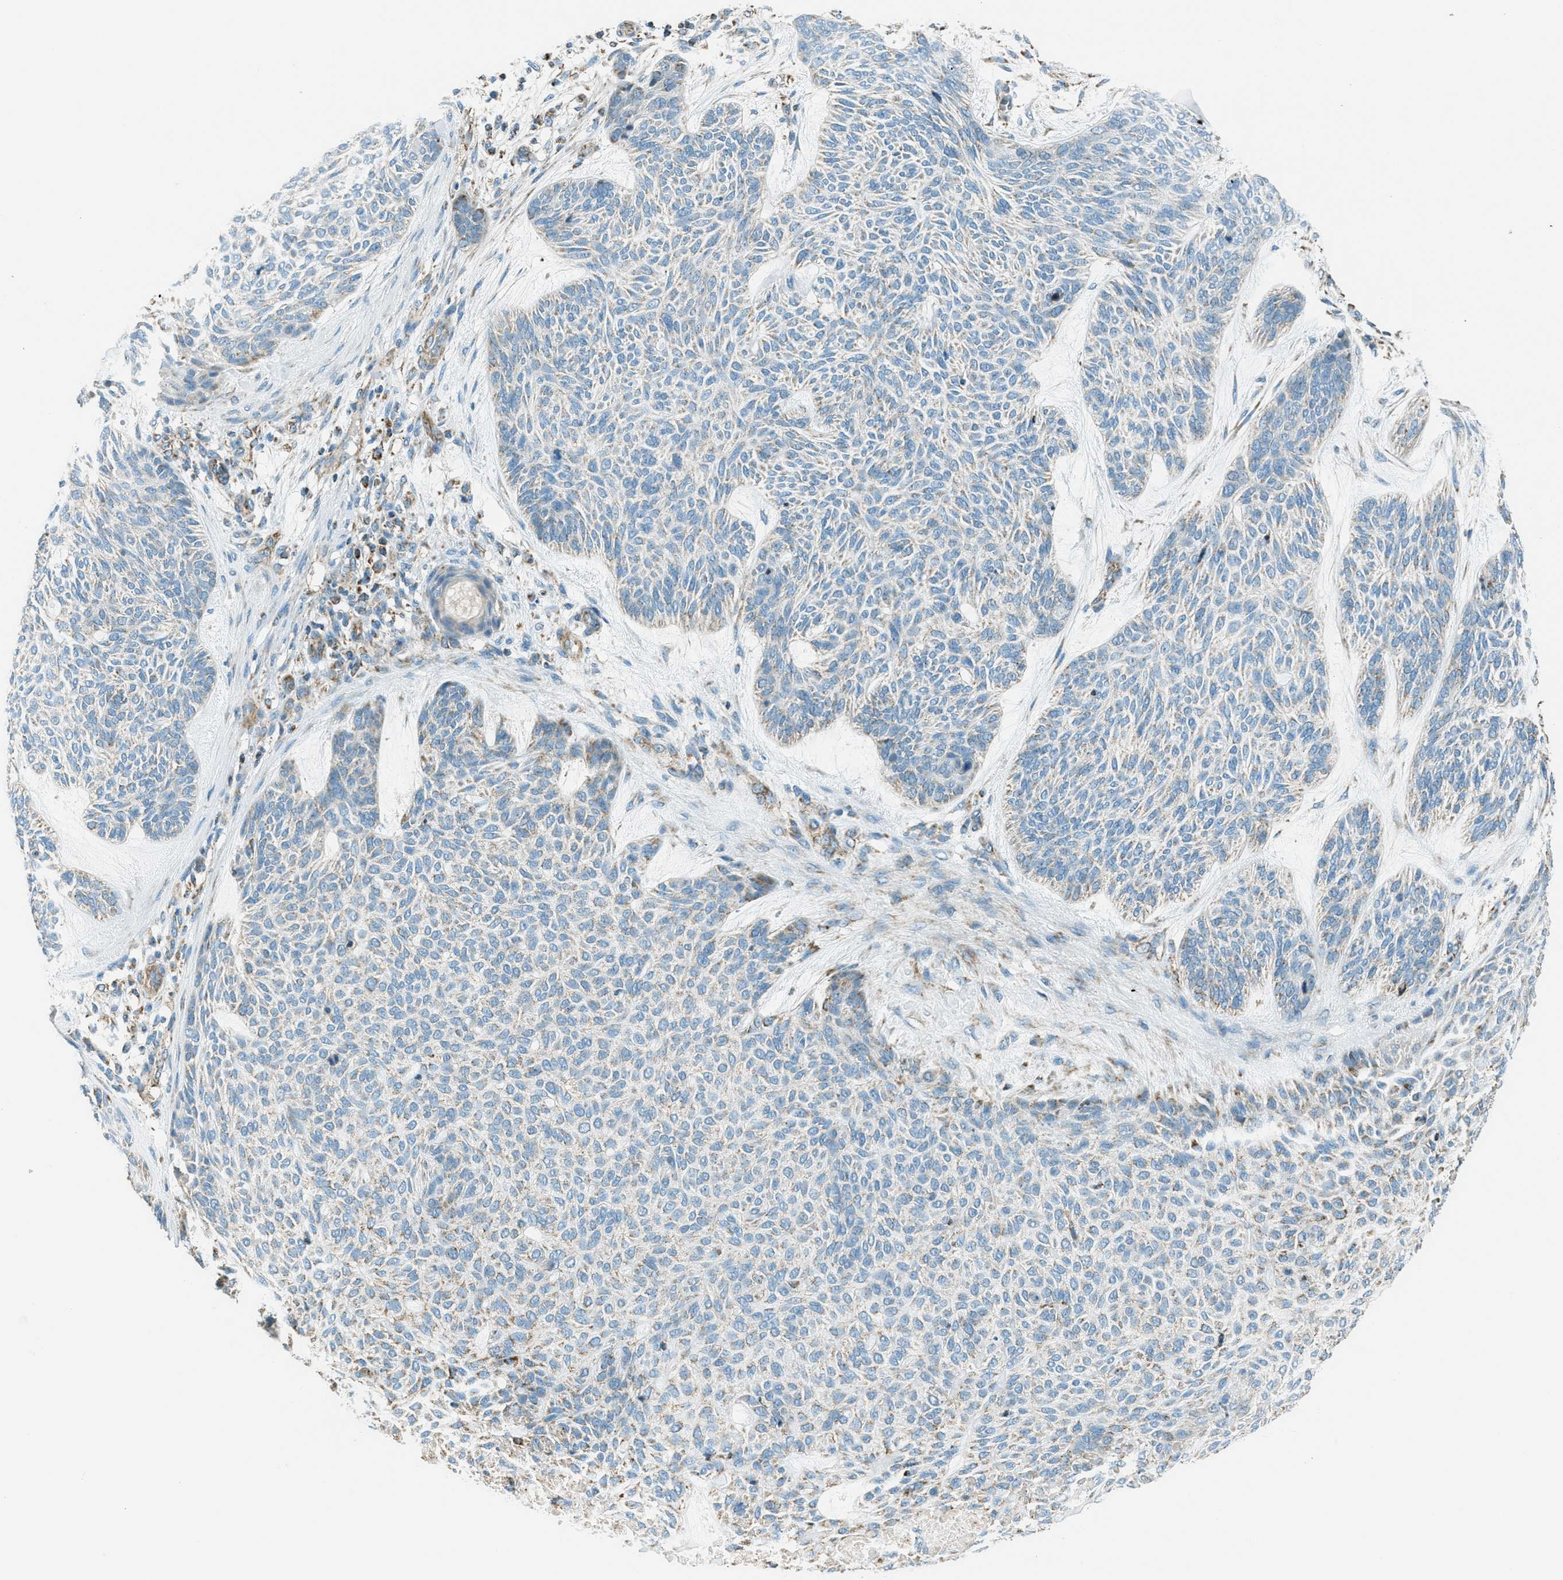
{"staining": {"intensity": "moderate", "quantity": "<25%", "location": "cytoplasmic/membranous"}, "tissue": "skin cancer", "cell_type": "Tumor cells", "image_type": "cancer", "snomed": [{"axis": "morphology", "description": "Basal cell carcinoma"}, {"axis": "topography", "description": "Skin"}], "caption": "Skin cancer (basal cell carcinoma) stained with a protein marker shows moderate staining in tumor cells.", "gene": "CHST15", "patient": {"sex": "male", "age": 55}}